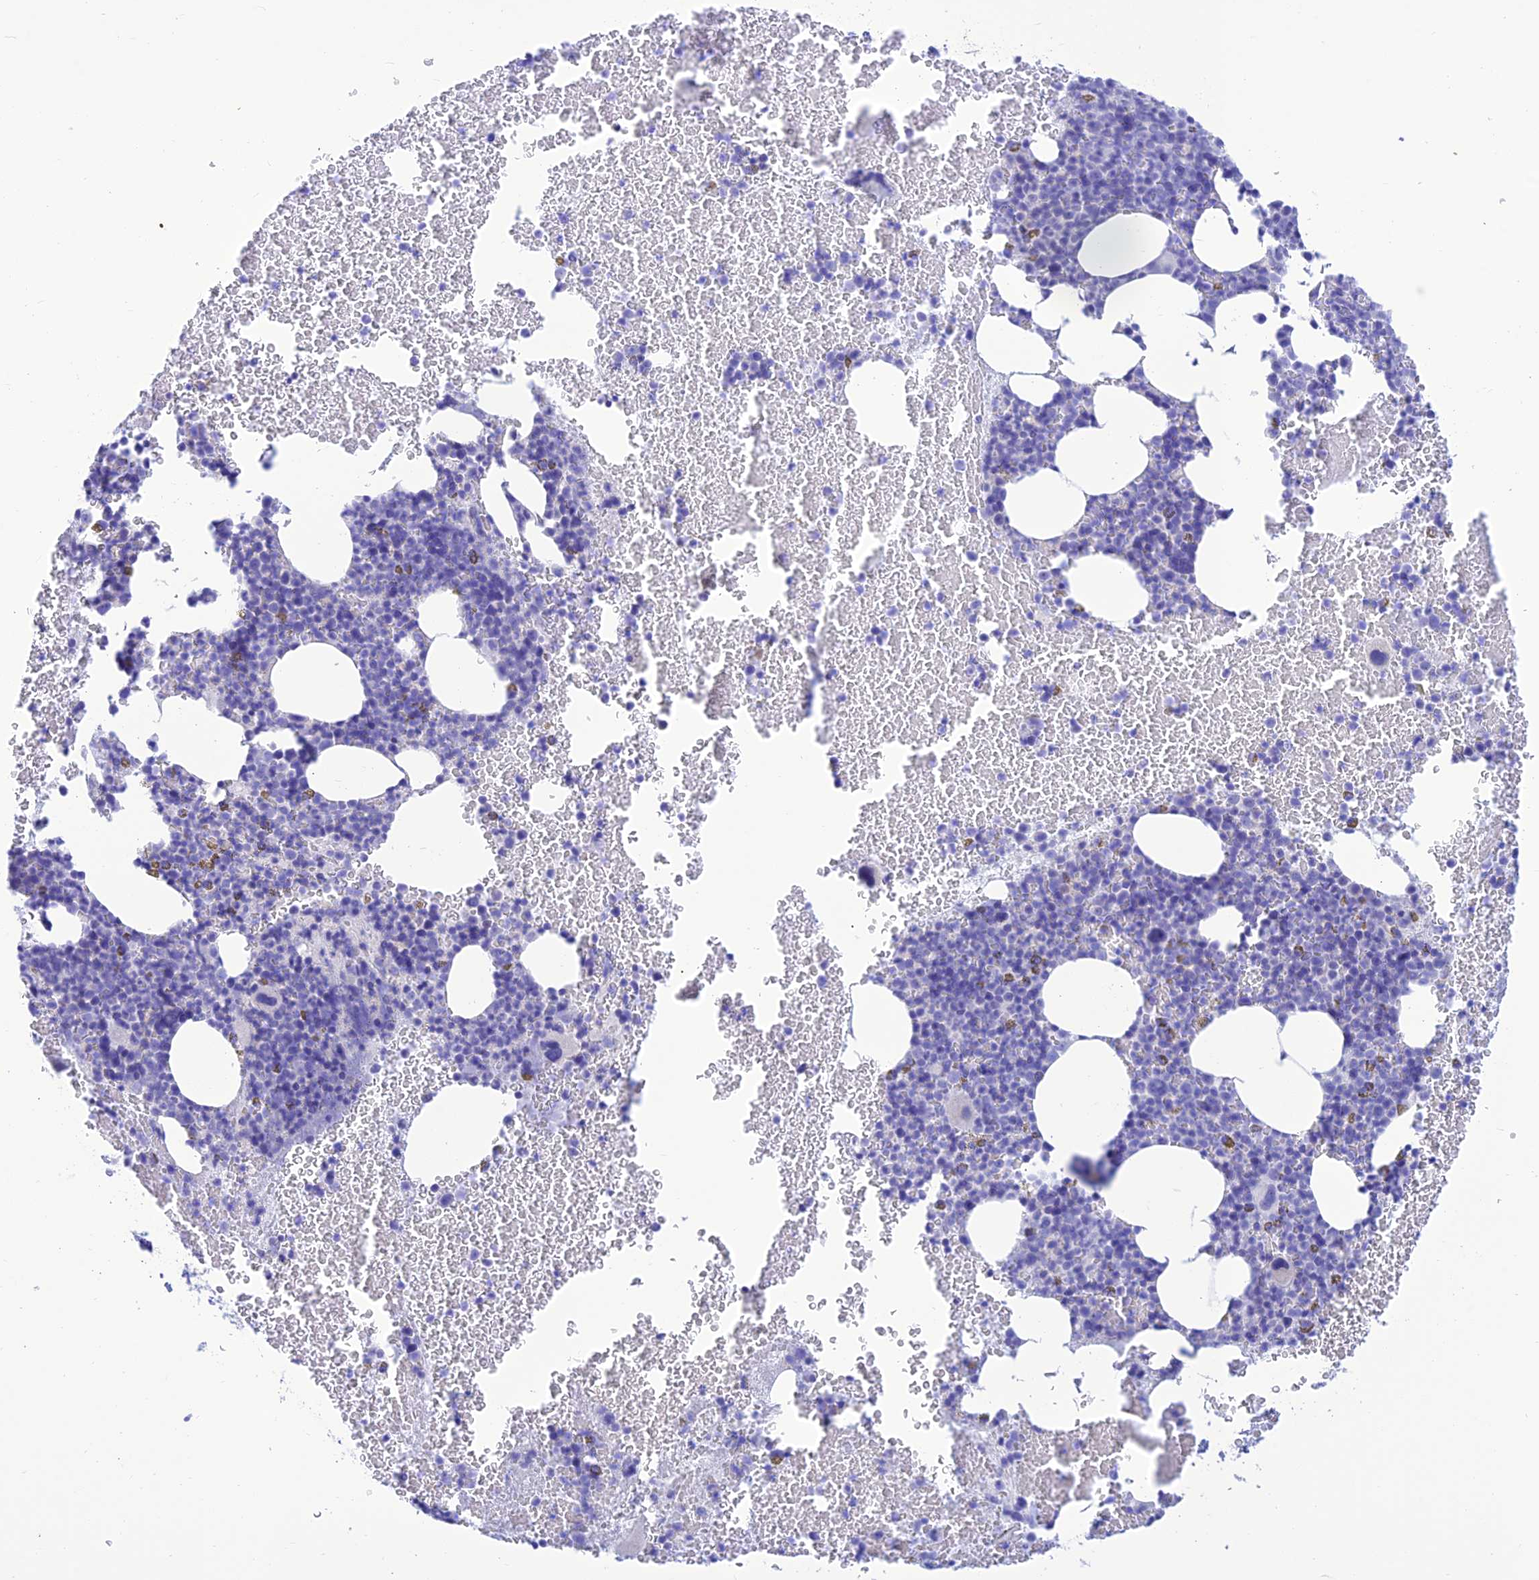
{"staining": {"intensity": "negative", "quantity": "none", "location": "none"}, "tissue": "bone marrow", "cell_type": "Hematopoietic cells", "image_type": "normal", "snomed": [{"axis": "morphology", "description": "Normal tissue, NOS"}, {"axis": "topography", "description": "Bone marrow"}], "caption": "IHC histopathology image of normal bone marrow: bone marrow stained with DAB displays no significant protein expression in hematopoietic cells.", "gene": "PRNP", "patient": {"sex": "female", "age": 48}}